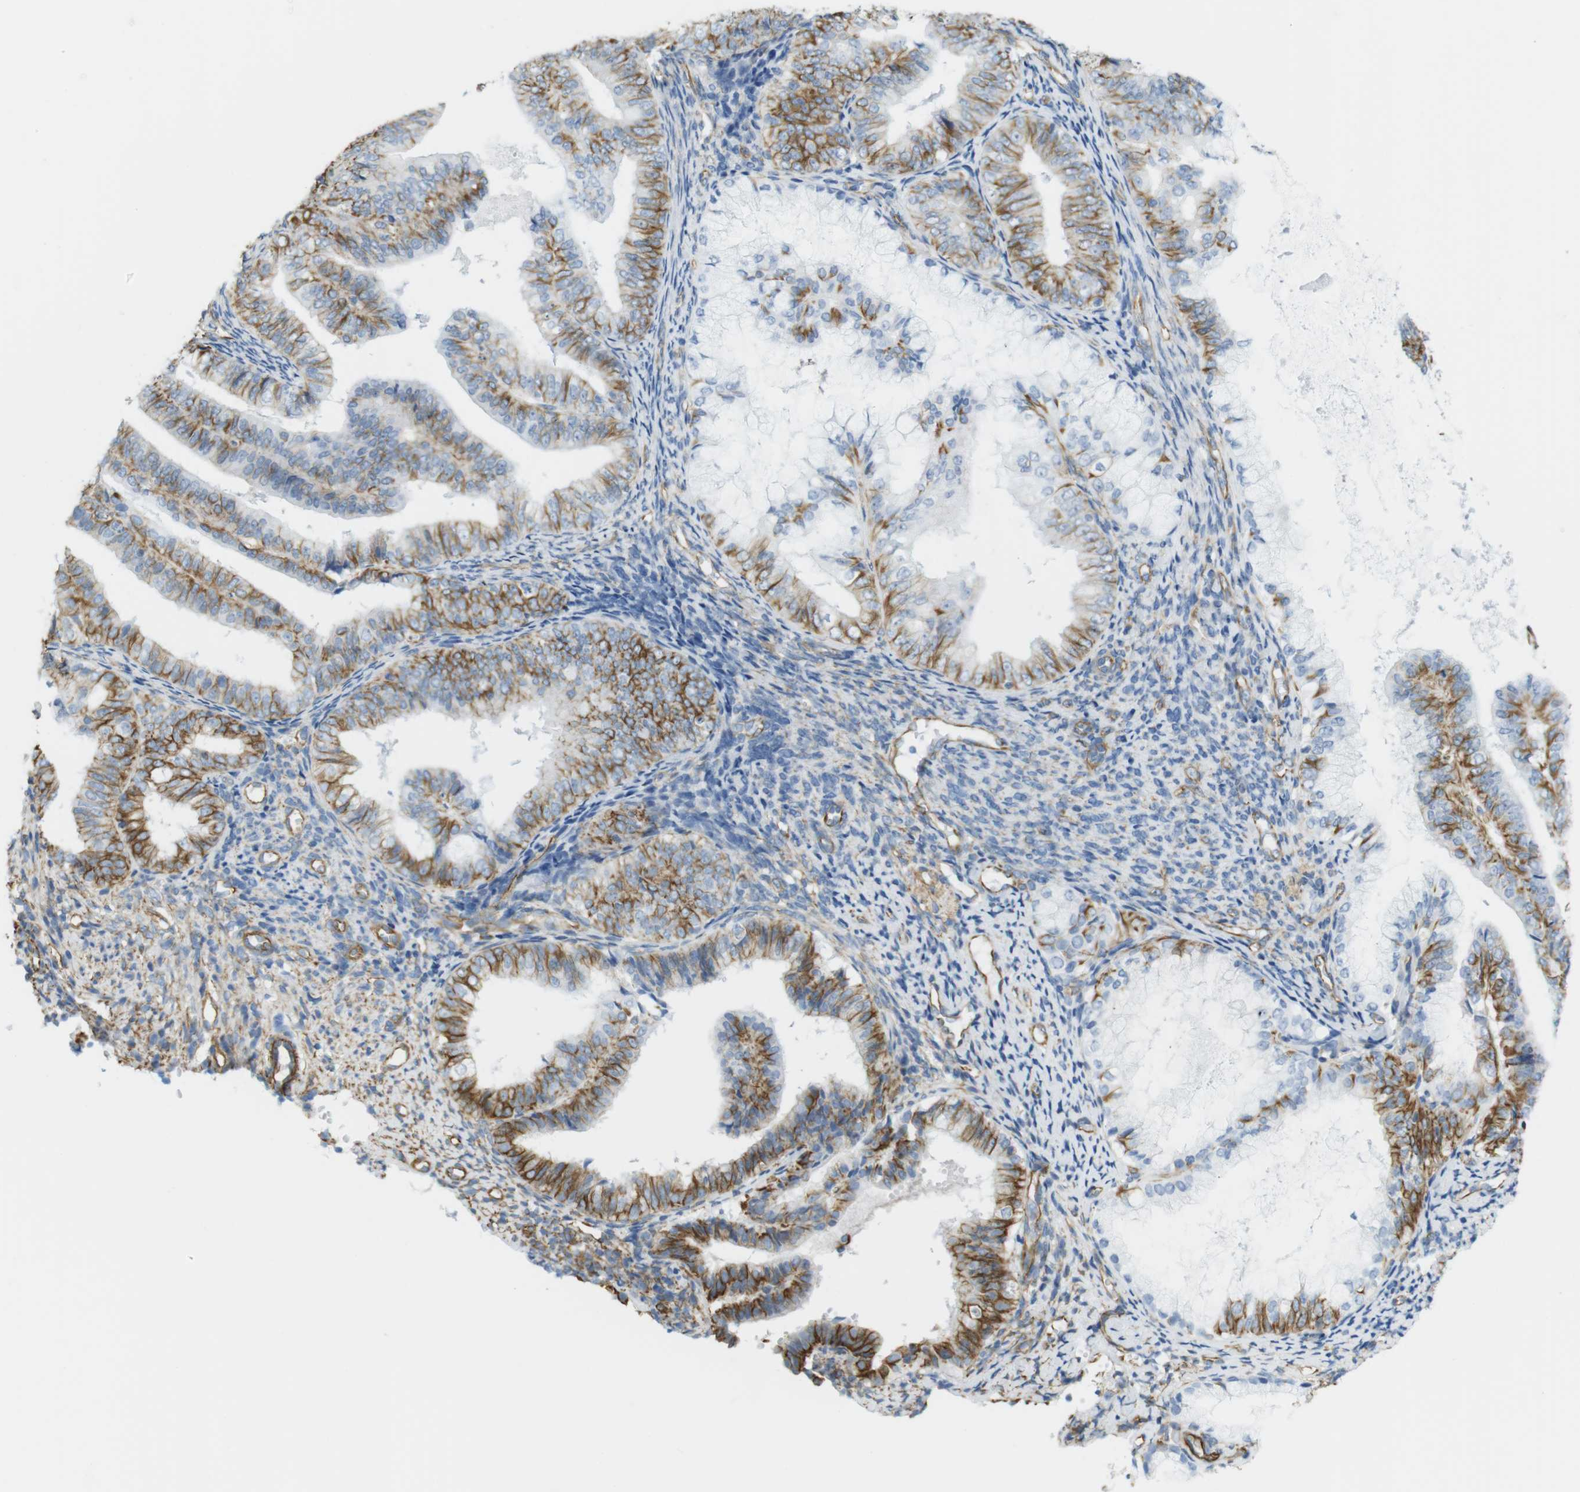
{"staining": {"intensity": "strong", "quantity": "25%-75%", "location": "cytoplasmic/membranous"}, "tissue": "endometrial cancer", "cell_type": "Tumor cells", "image_type": "cancer", "snomed": [{"axis": "morphology", "description": "Adenocarcinoma, NOS"}, {"axis": "topography", "description": "Endometrium"}], "caption": "Protein staining demonstrates strong cytoplasmic/membranous positivity in about 25%-75% of tumor cells in adenocarcinoma (endometrial). (IHC, brightfield microscopy, high magnification).", "gene": "MS4A10", "patient": {"sex": "female", "age": 63}}